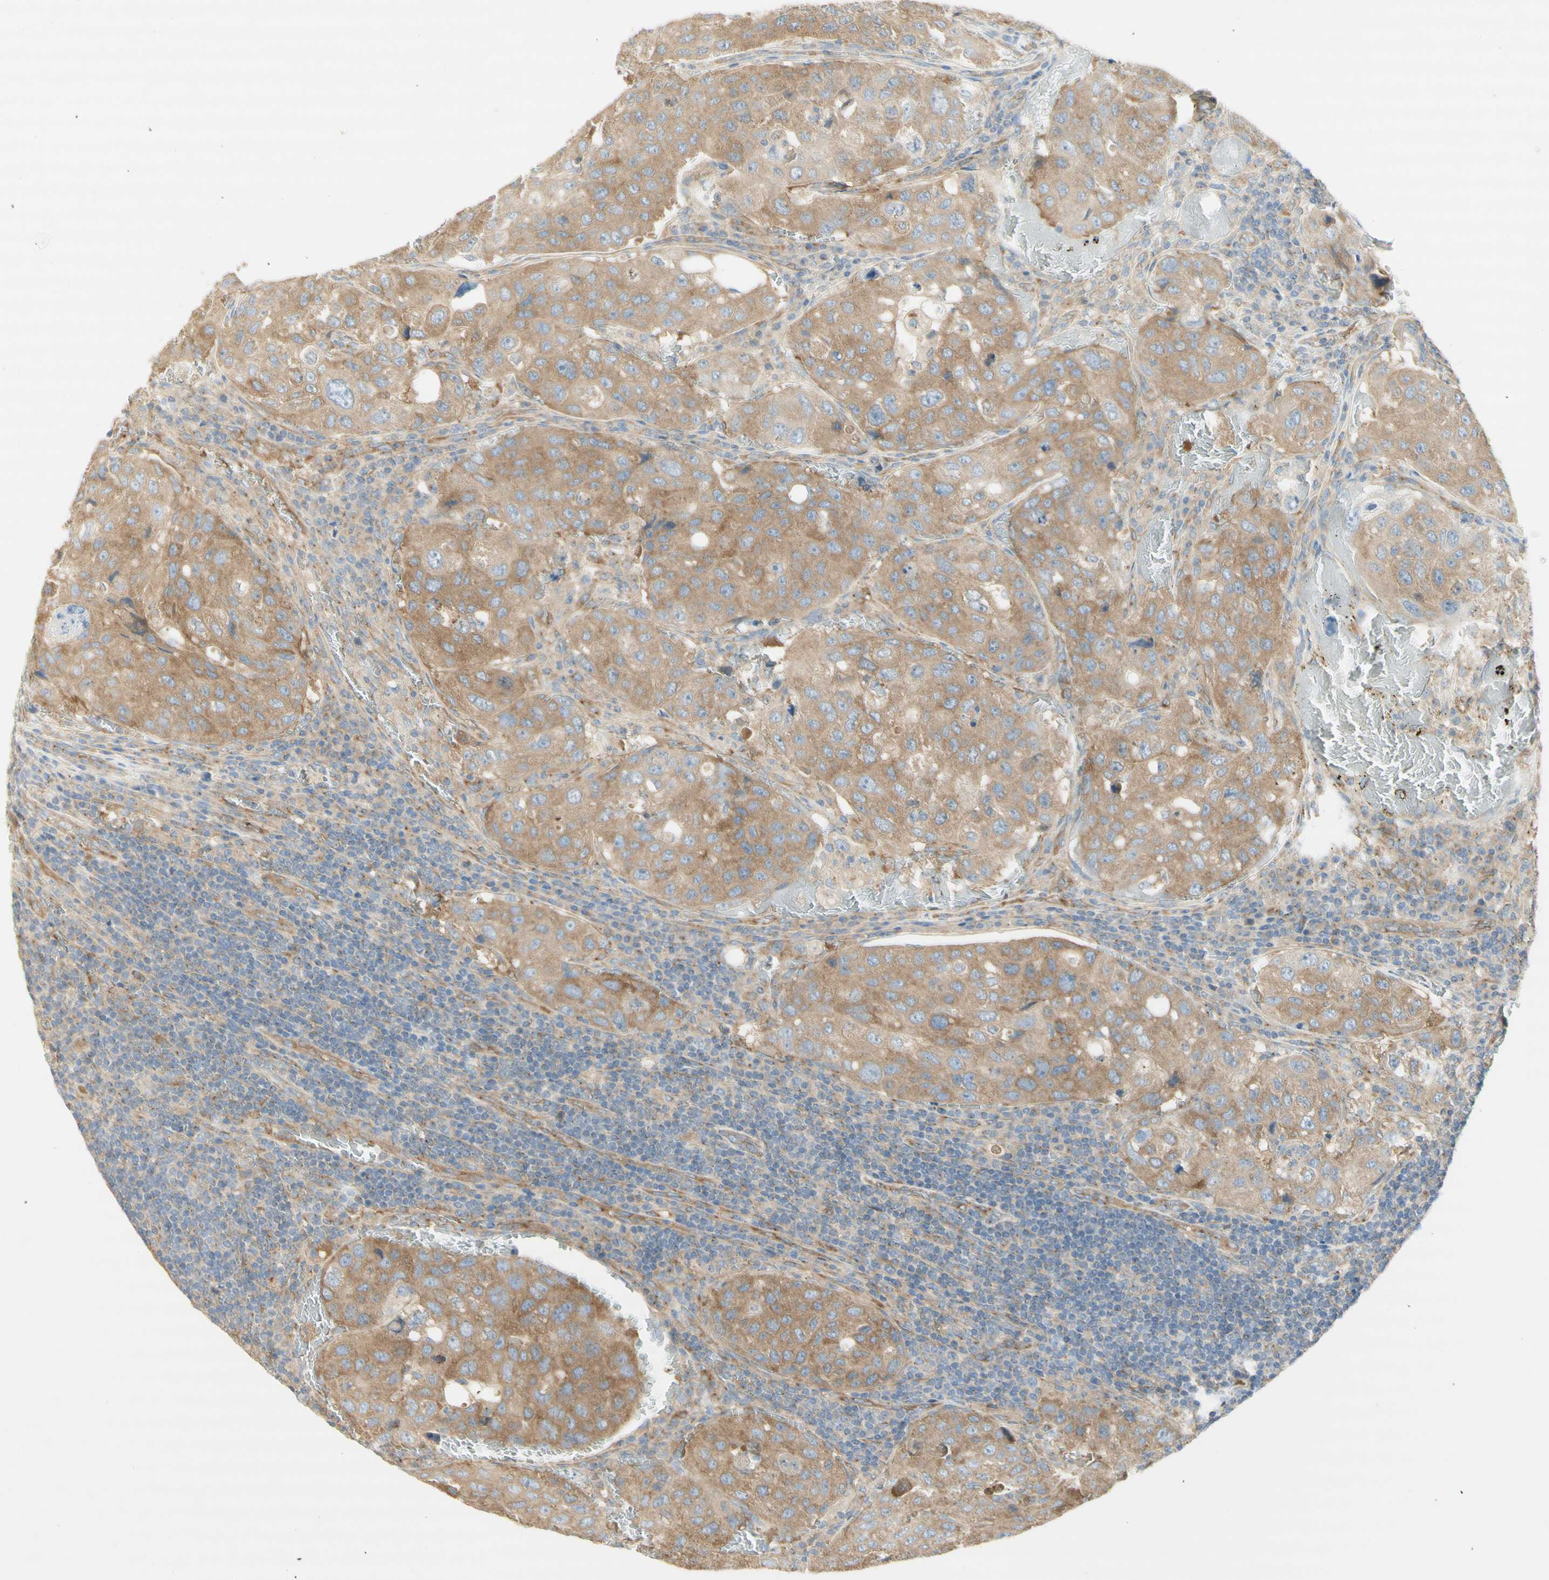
{"staining": {"intensity": "moderate", "quantity": ">75%", "location": "cytoplasmic/membranous"}, "tissue": "urothelial cancer", "cell_type": "Tumor cells", "image_type": "cancer", "snomed": [{"axis": "morphology", "description": "Urothelial carcinoma, High grade"}, {"axis": "topography", "description": "Lymph node"}, {"axis": "topography", "description": "Urinary bladder"}], "caption": "Protein expression analysis of urothelial cancer demonstrates moderate cytoplasmic/membranous staining in approximately >75% of tumor cells. The staining was performed using DAB (3,3'-diaminobenzidine), with brown indicating positive protein expression. Nuclei are stained blue with hematoxylin.", "gene": "DYNC1H1", "patient": {"sex": "male", "age": 51}}